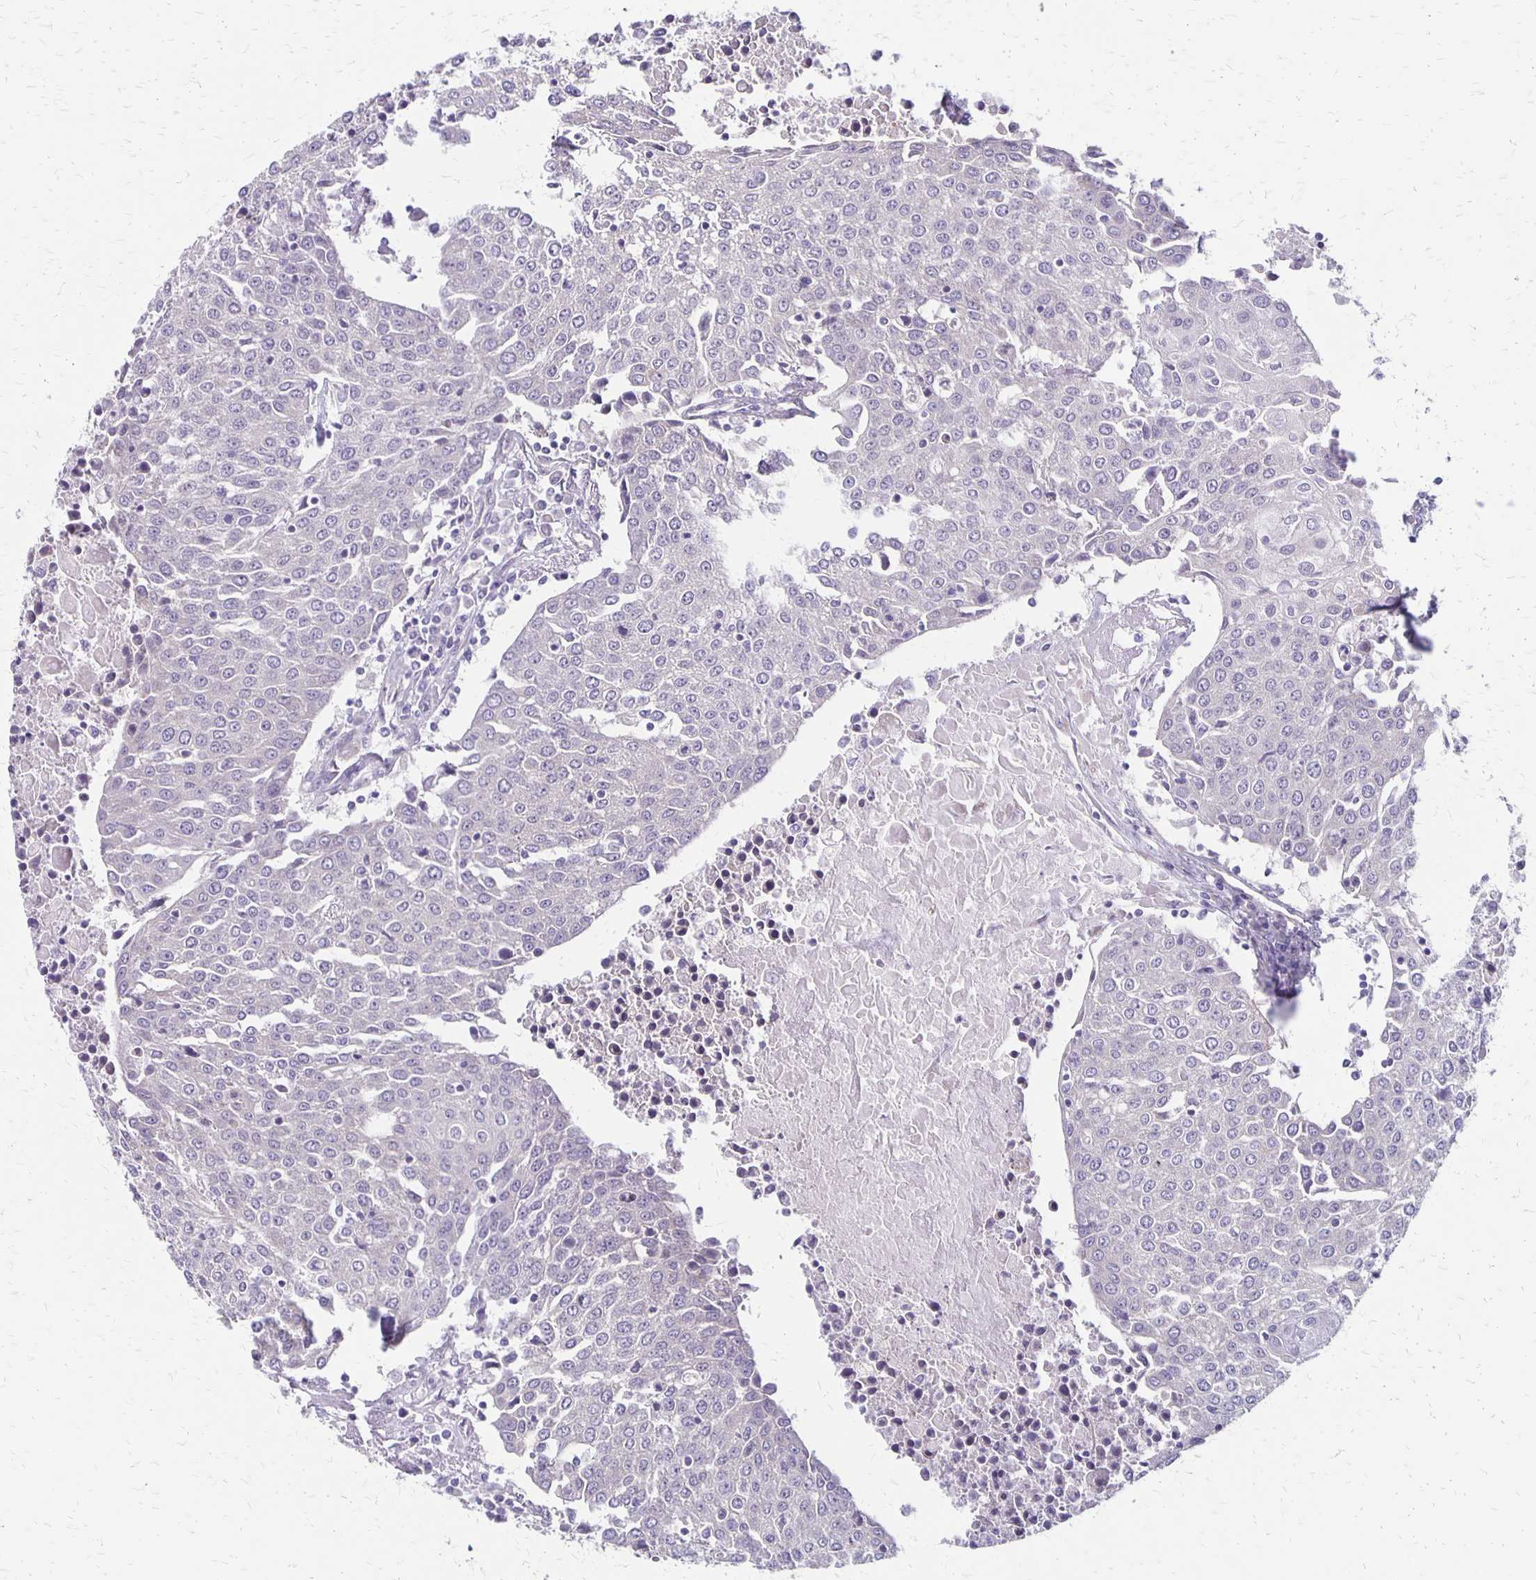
{"staining": {"intensity": "negative", "quantity": "none", "location": "none"}, "tissue": "urothelial cancer", "cell_type": "Tumor cells", "image_type": "cancer", "snomed": [{"axis": "morphology", "description": "Urothelial carcinoma, High grade"}, {"axis": "topography", "description": "Urinary bladder"}], "caption": "Immunohistochemistry of human urothelial cancer demonstrates no positivity in tumor cells.", "gene": "HOMER1", "patient": {"sex": "female", "age": 85}}